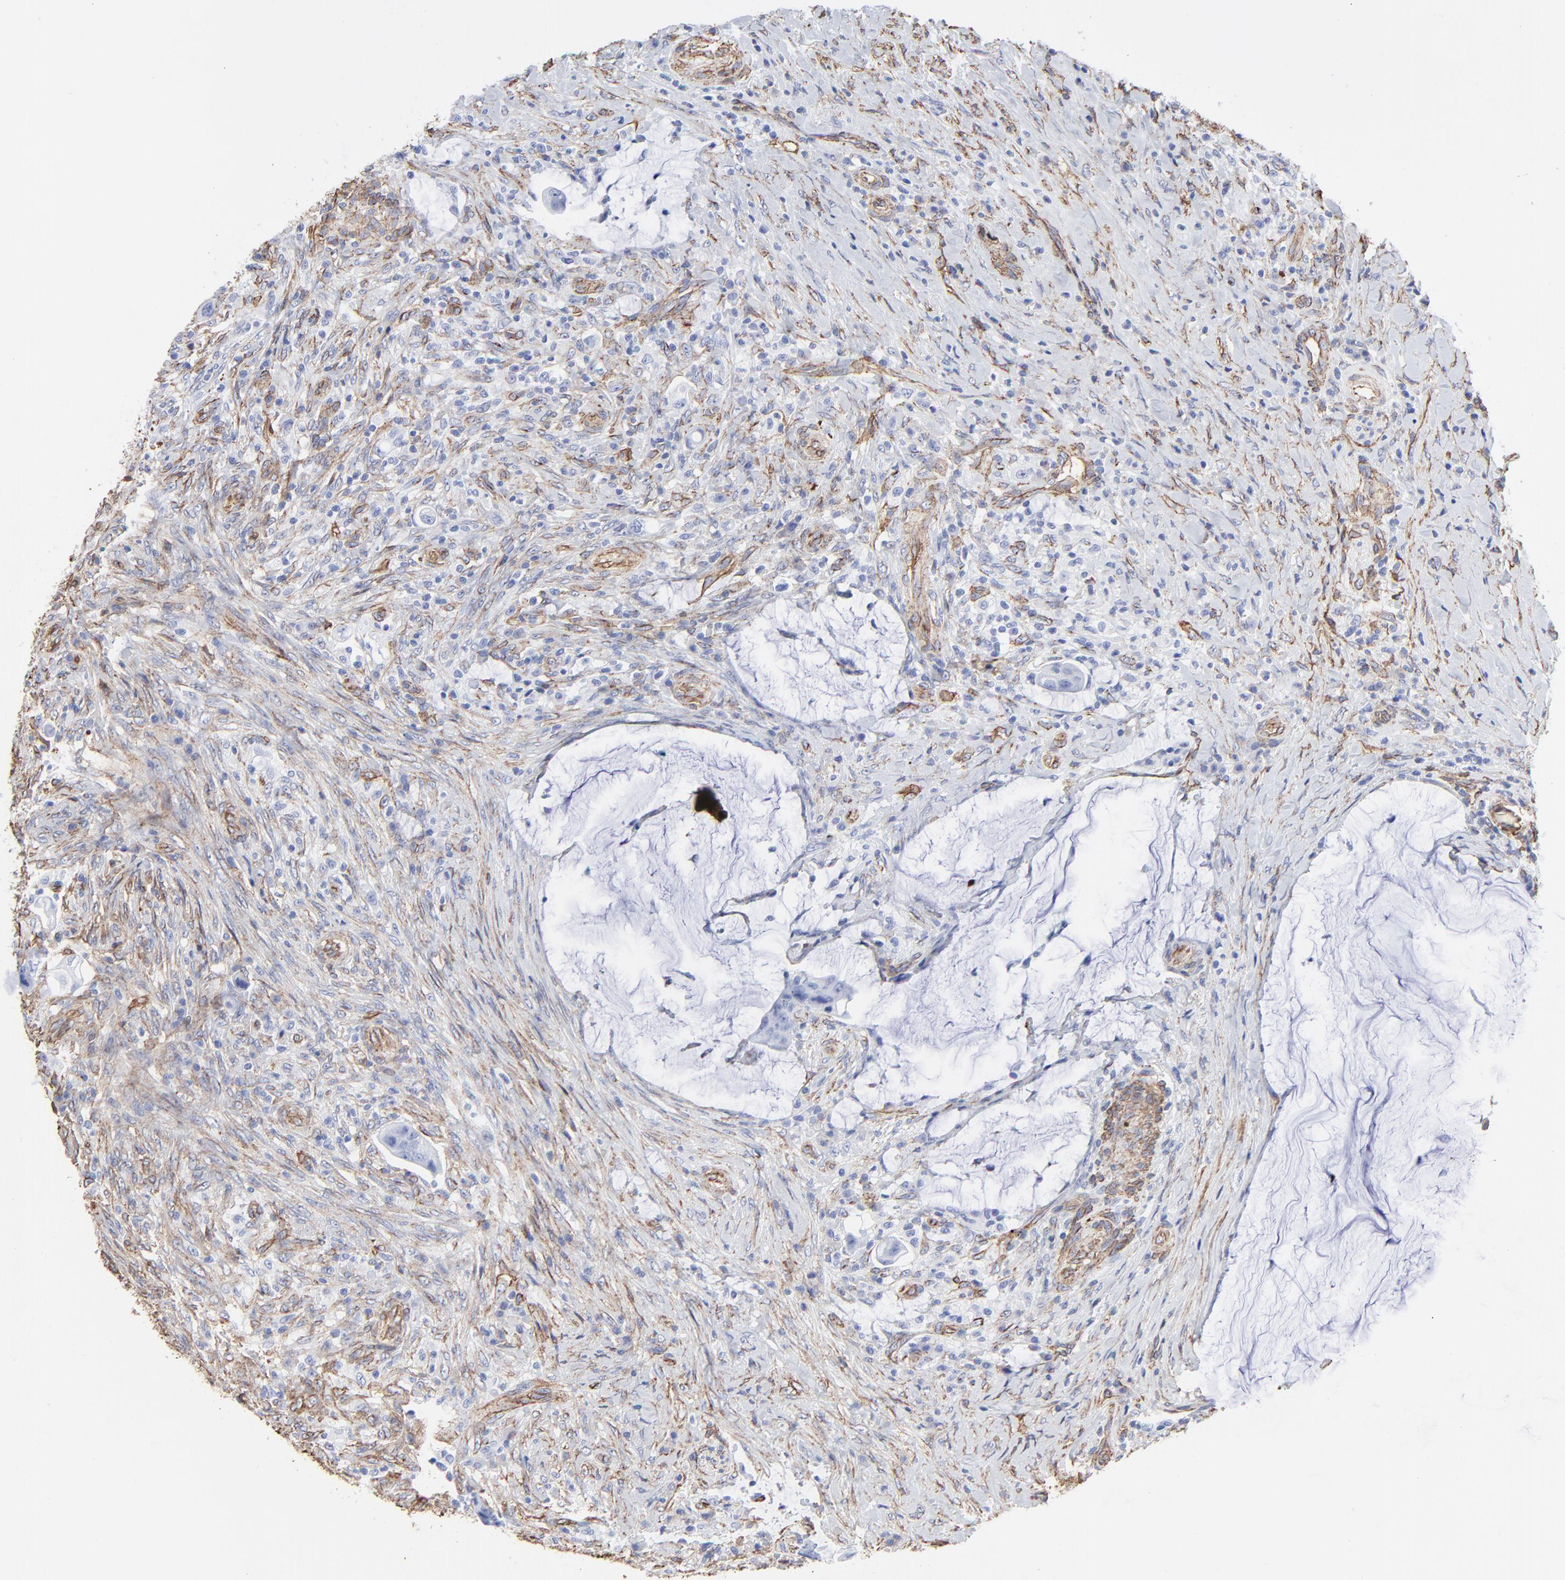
{"staining": {"intensity": "negative", "quantity": "none", "location": "none"}, "tissue": "colorectal cancer", "cell_type": "Tumor cells", "image_type": "cancer", "snomed": [{"axis": "morphology", "description": "Adenocarcinoma, NOS"}, {"axis": "topography", "description": "Rectum"}], "caption": "A histopathology image of human colorectal cancer (adenocarcinoma) is negative for staining in tumor cells.", "gene": "CAV1", "patient": {"sex": "female", "age": 71}}